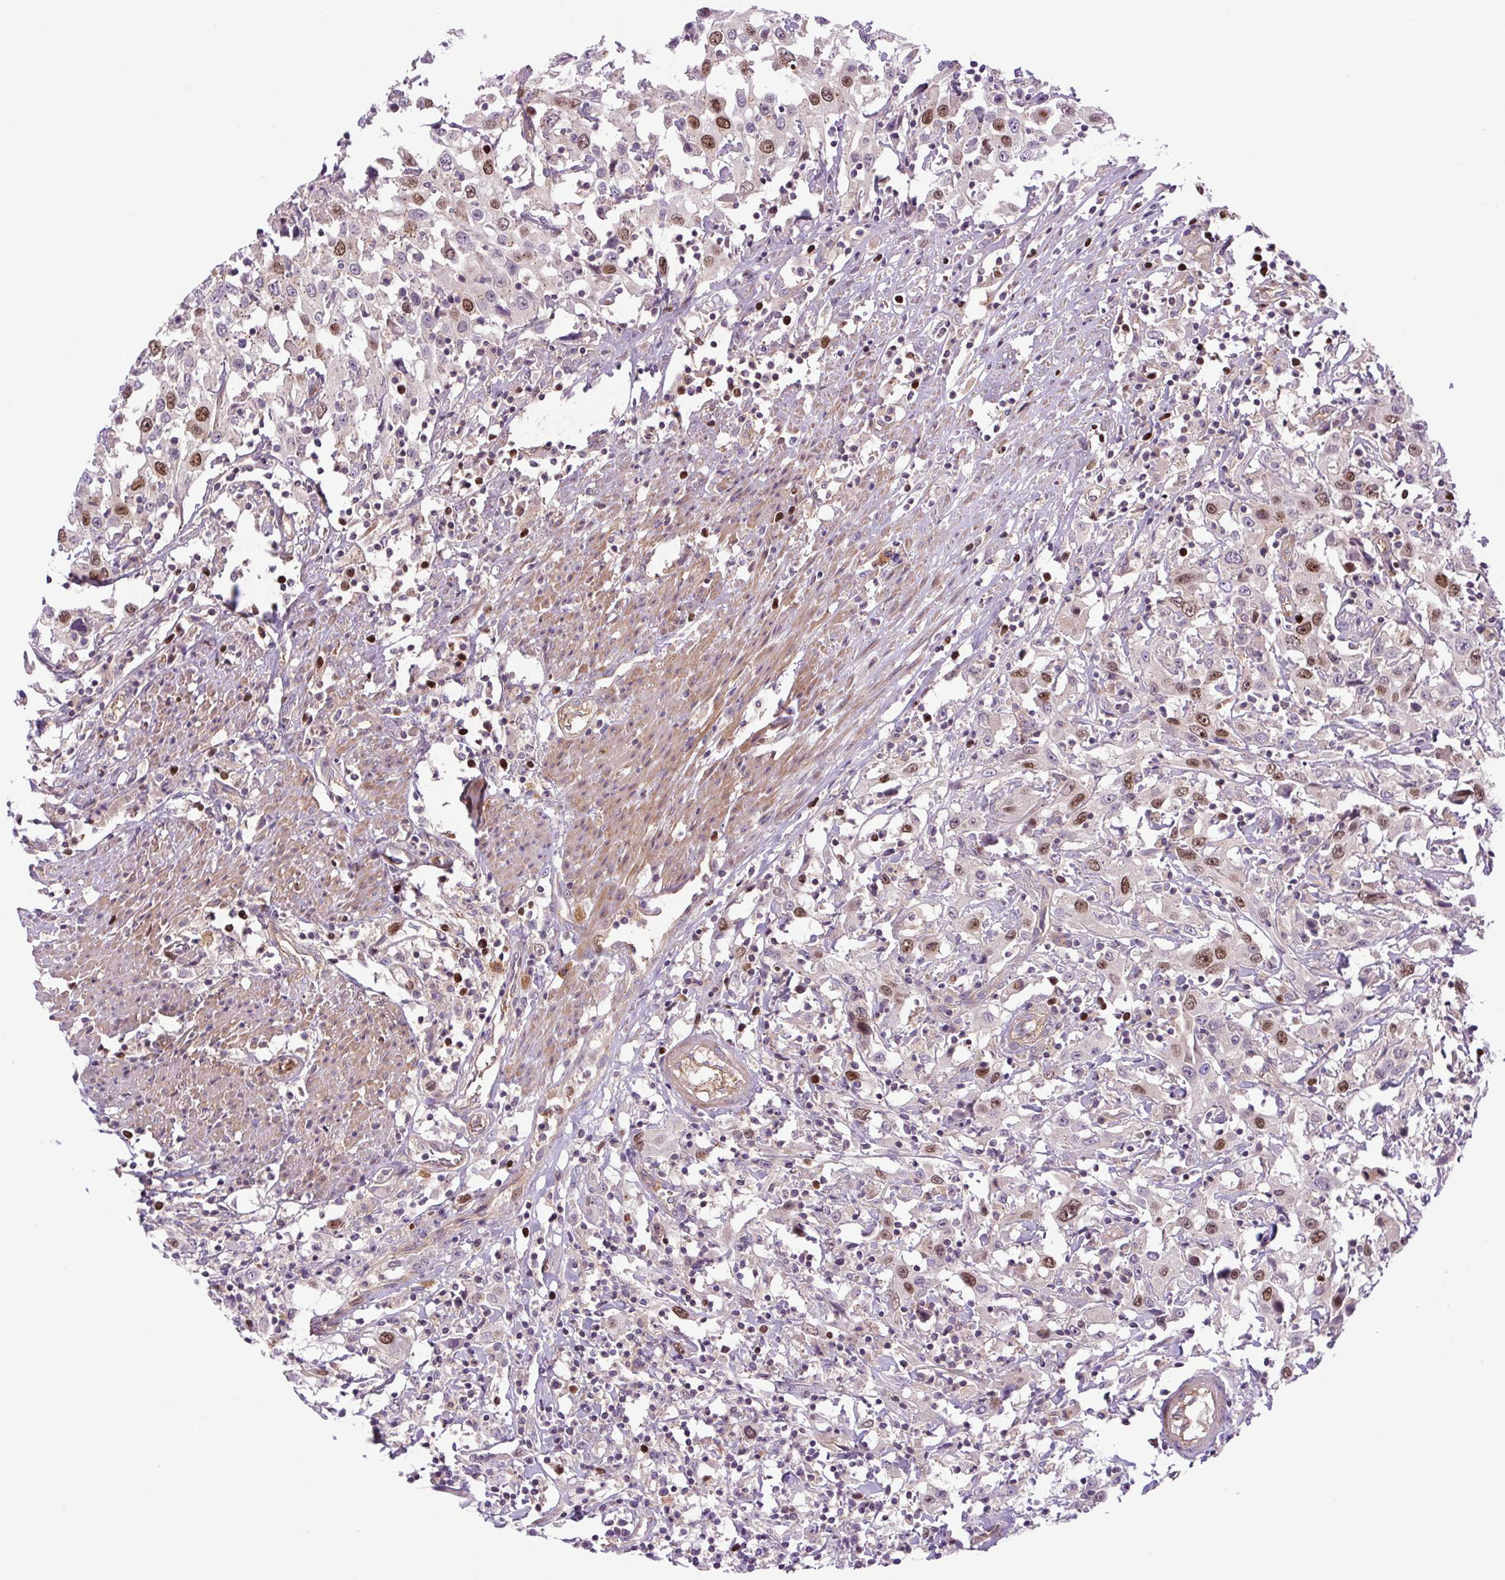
{"staining": {"intensity": "moderate", "quantity": "25%-75%", "location": "nuclear"}, "tissue": "urothelial cancer", "cell_type": "Tumor cells", "image_type": "cancer", "snomed": [{"axis": "morphology", "description": "Urothelial carcinoma, High grade"}, {"axis": "topography", "description": "Urinary bladder"}], "caption": "An image of urothelial cancer stained for a protein exhibits moderate nuclear brown staining in tumor cells.", "gene": "KIFC1", "patient": {"sex": "male", "age": 61}}